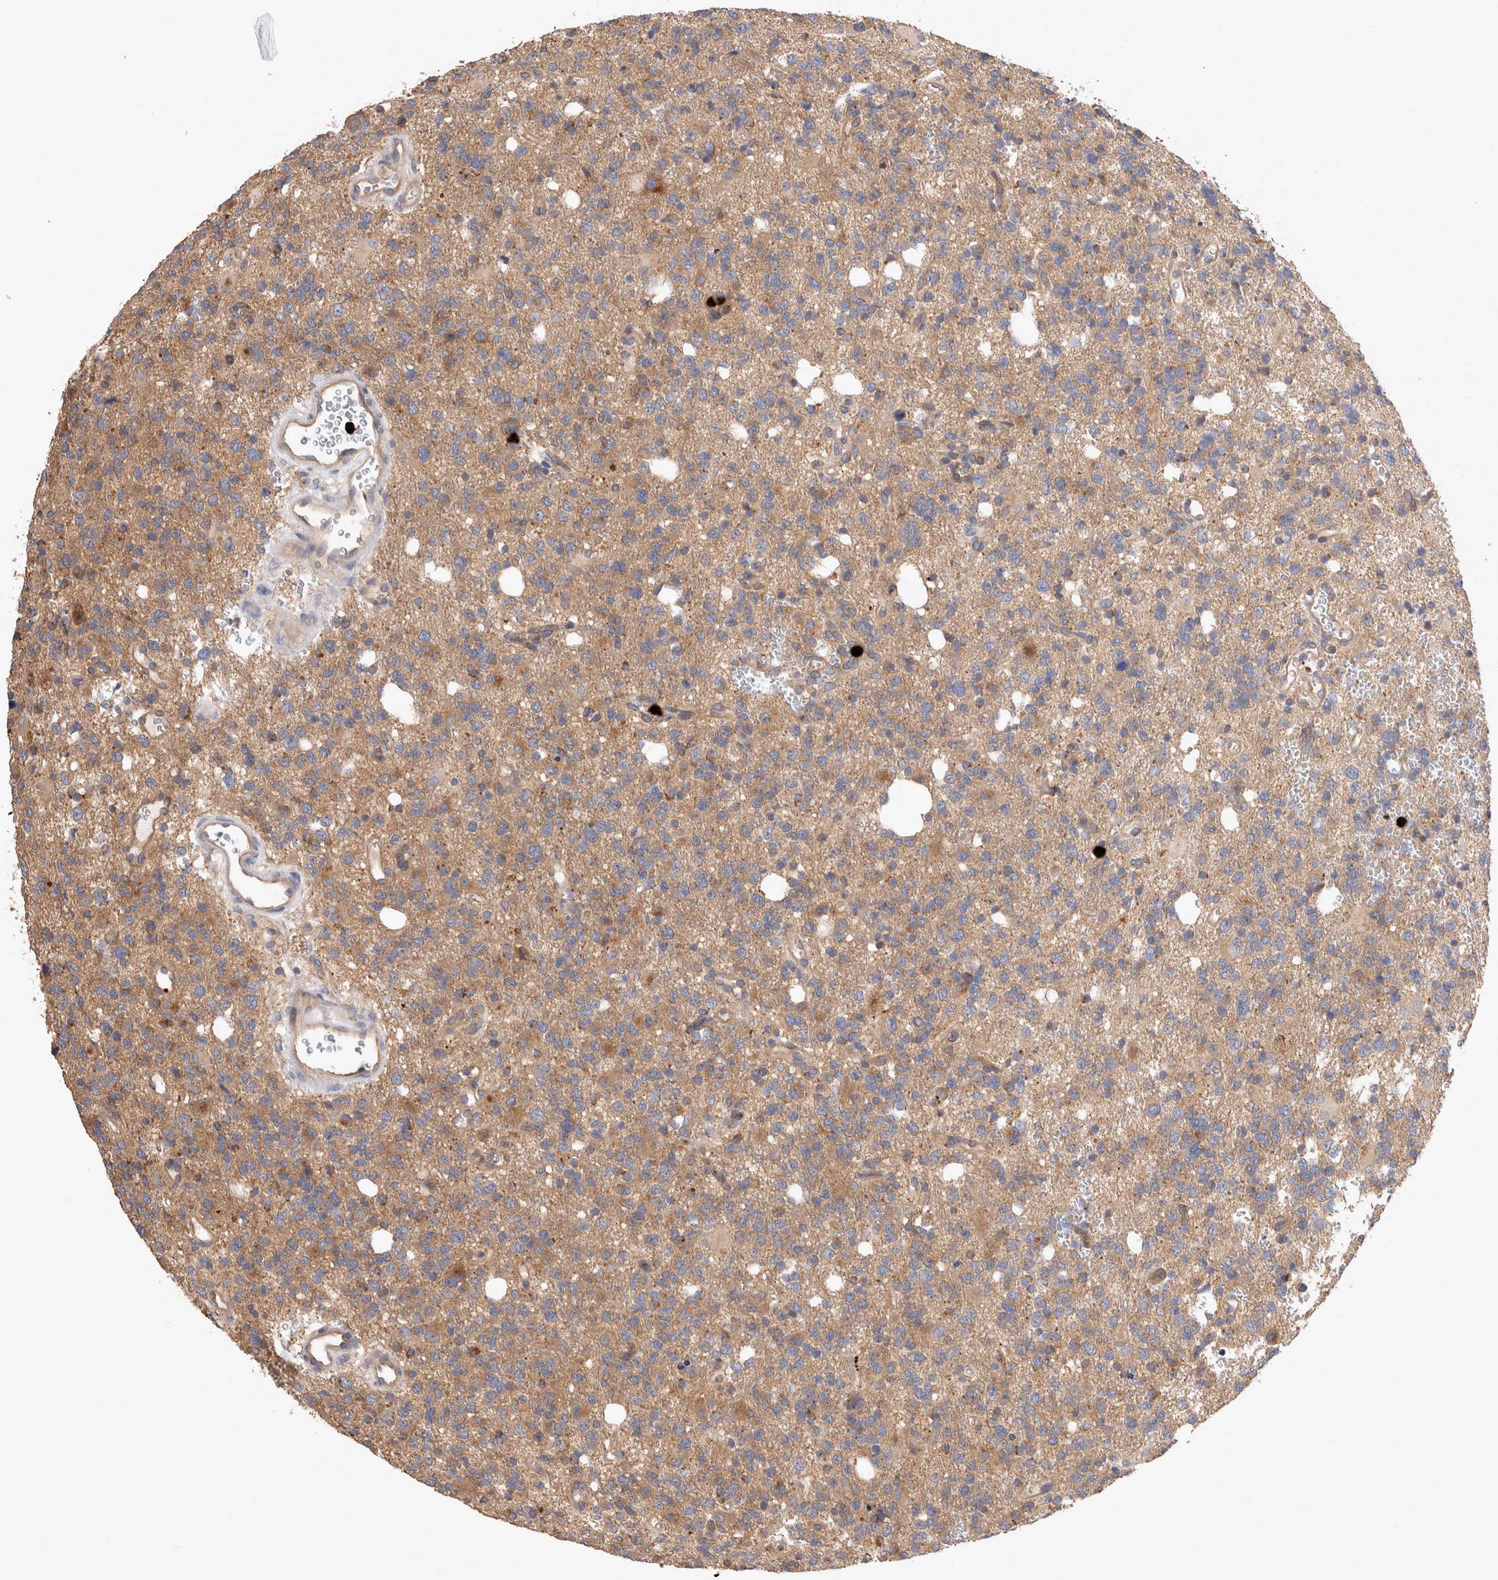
{"staining": {"intensity": "weak", "quantity": ">75%", "location": "cytoplasmic/membranous"}, "tissue": "glioma", "cell_type": "Tumor cells", "image_type": "cancer", "snomed": [{"axis": "morphology", "description": "Glioma, malignant, High grade"}, {"axis": "topography", "description": "Brain"}], "caption": "Immunohistochemistry (DAB (3,3'-diaminobenzidine)) staining of human malignant glioma (high-grade) exhibits weak cytoplasmic/membranous protein expression in about >75% of tumor cells.", "gene": "NXT2", "patient": {"sex": "female", "age": 62}}